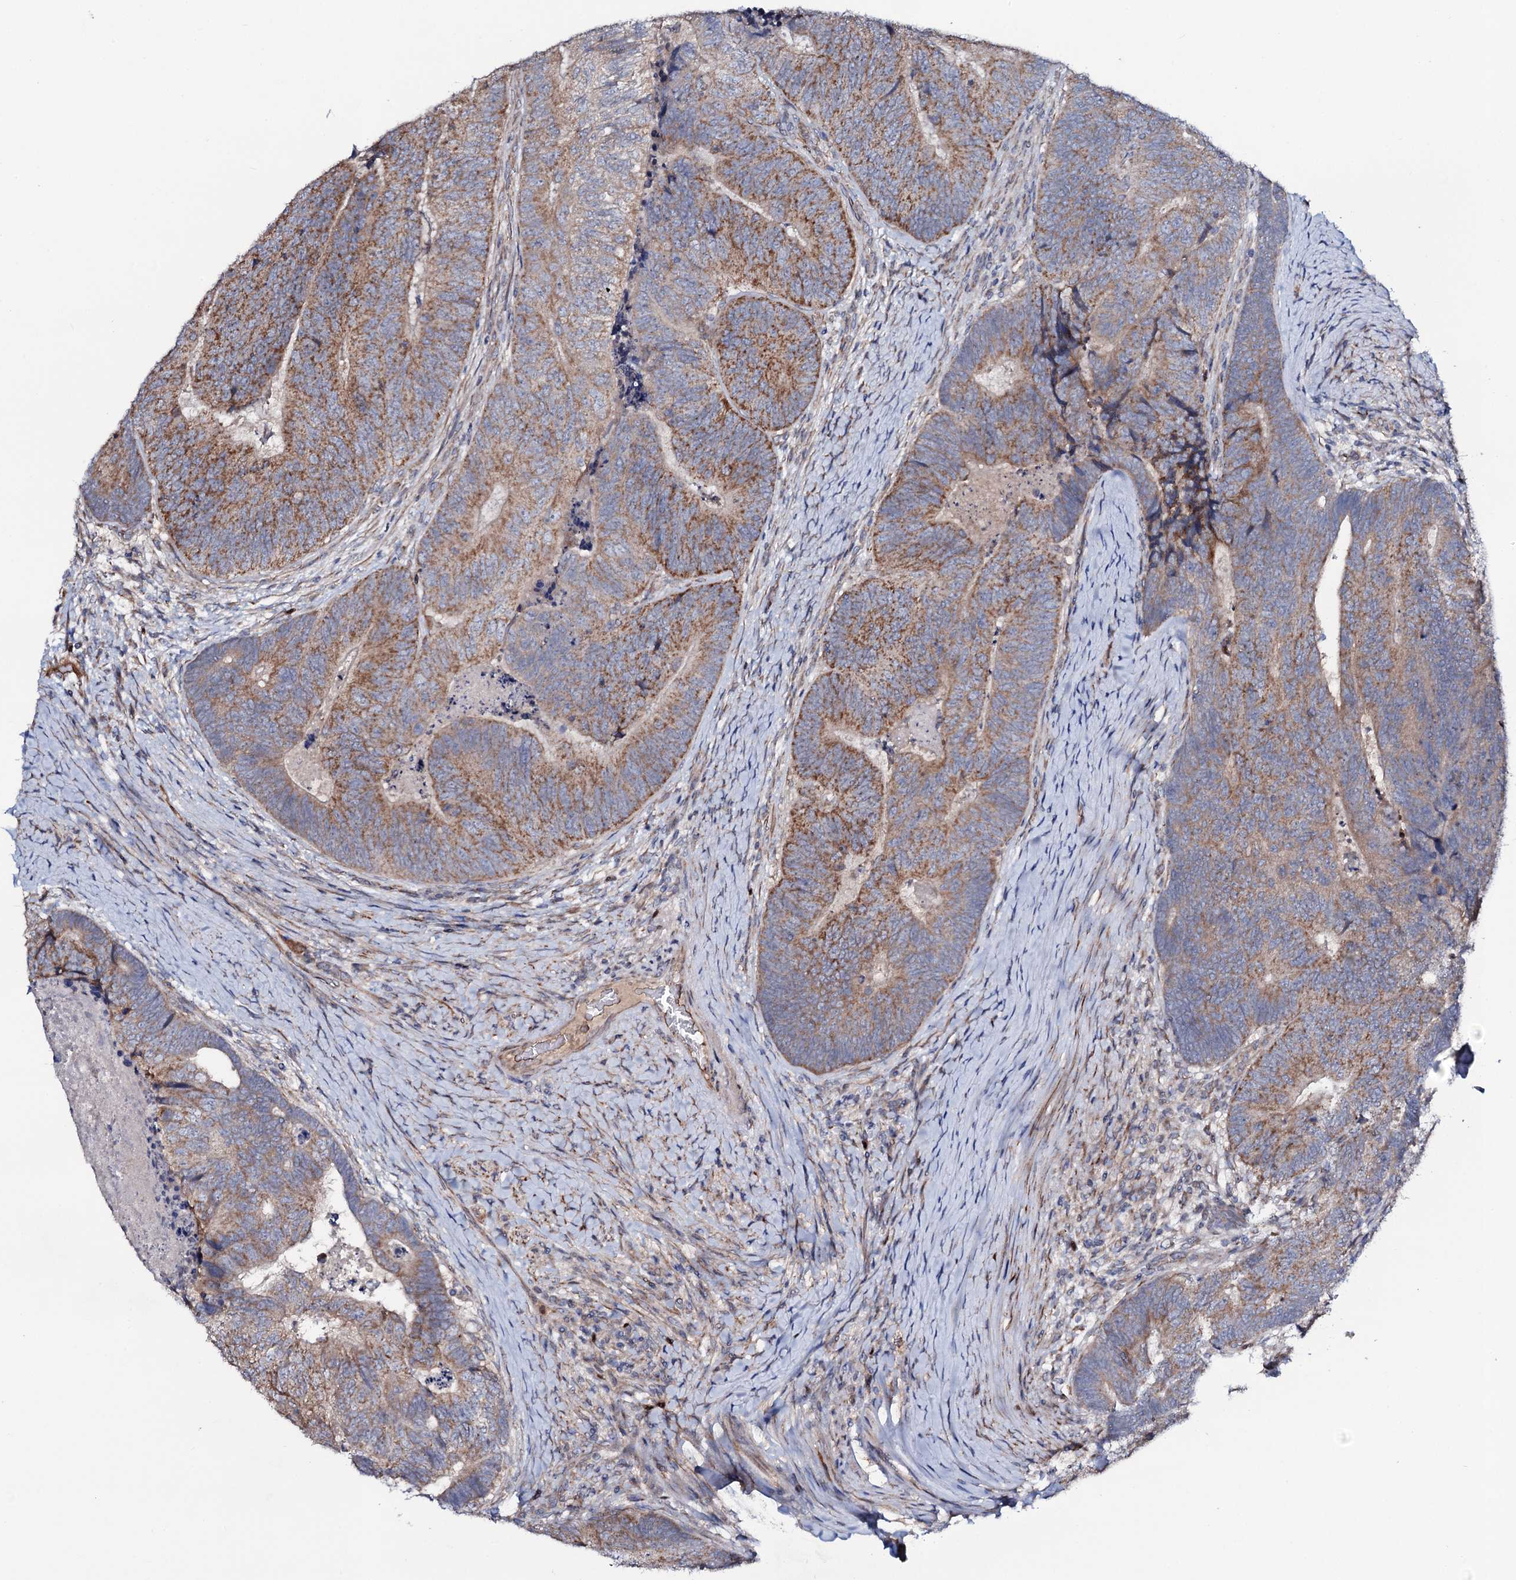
{"staining": {"intensity": "moderate", "quantity": ">75%", "location": "cytoplasmic/membranous"}, "tissue": "colorectal cancer", "cell_type": "Tumor cells", "image_type": "cancer", "snomed": [{"axis": "morphology", "description": "Adenocarcinoma, NOS"}, {"axis": "topography", "description": "Colon"}], "caption": "Colorectal adenocarcinoma stained for a protein displays moderate cytoplasmic/membranous positivity in tumor cells.", "gene": "PPP1R3D", "patient": {"sex": "female", "age": 67}}